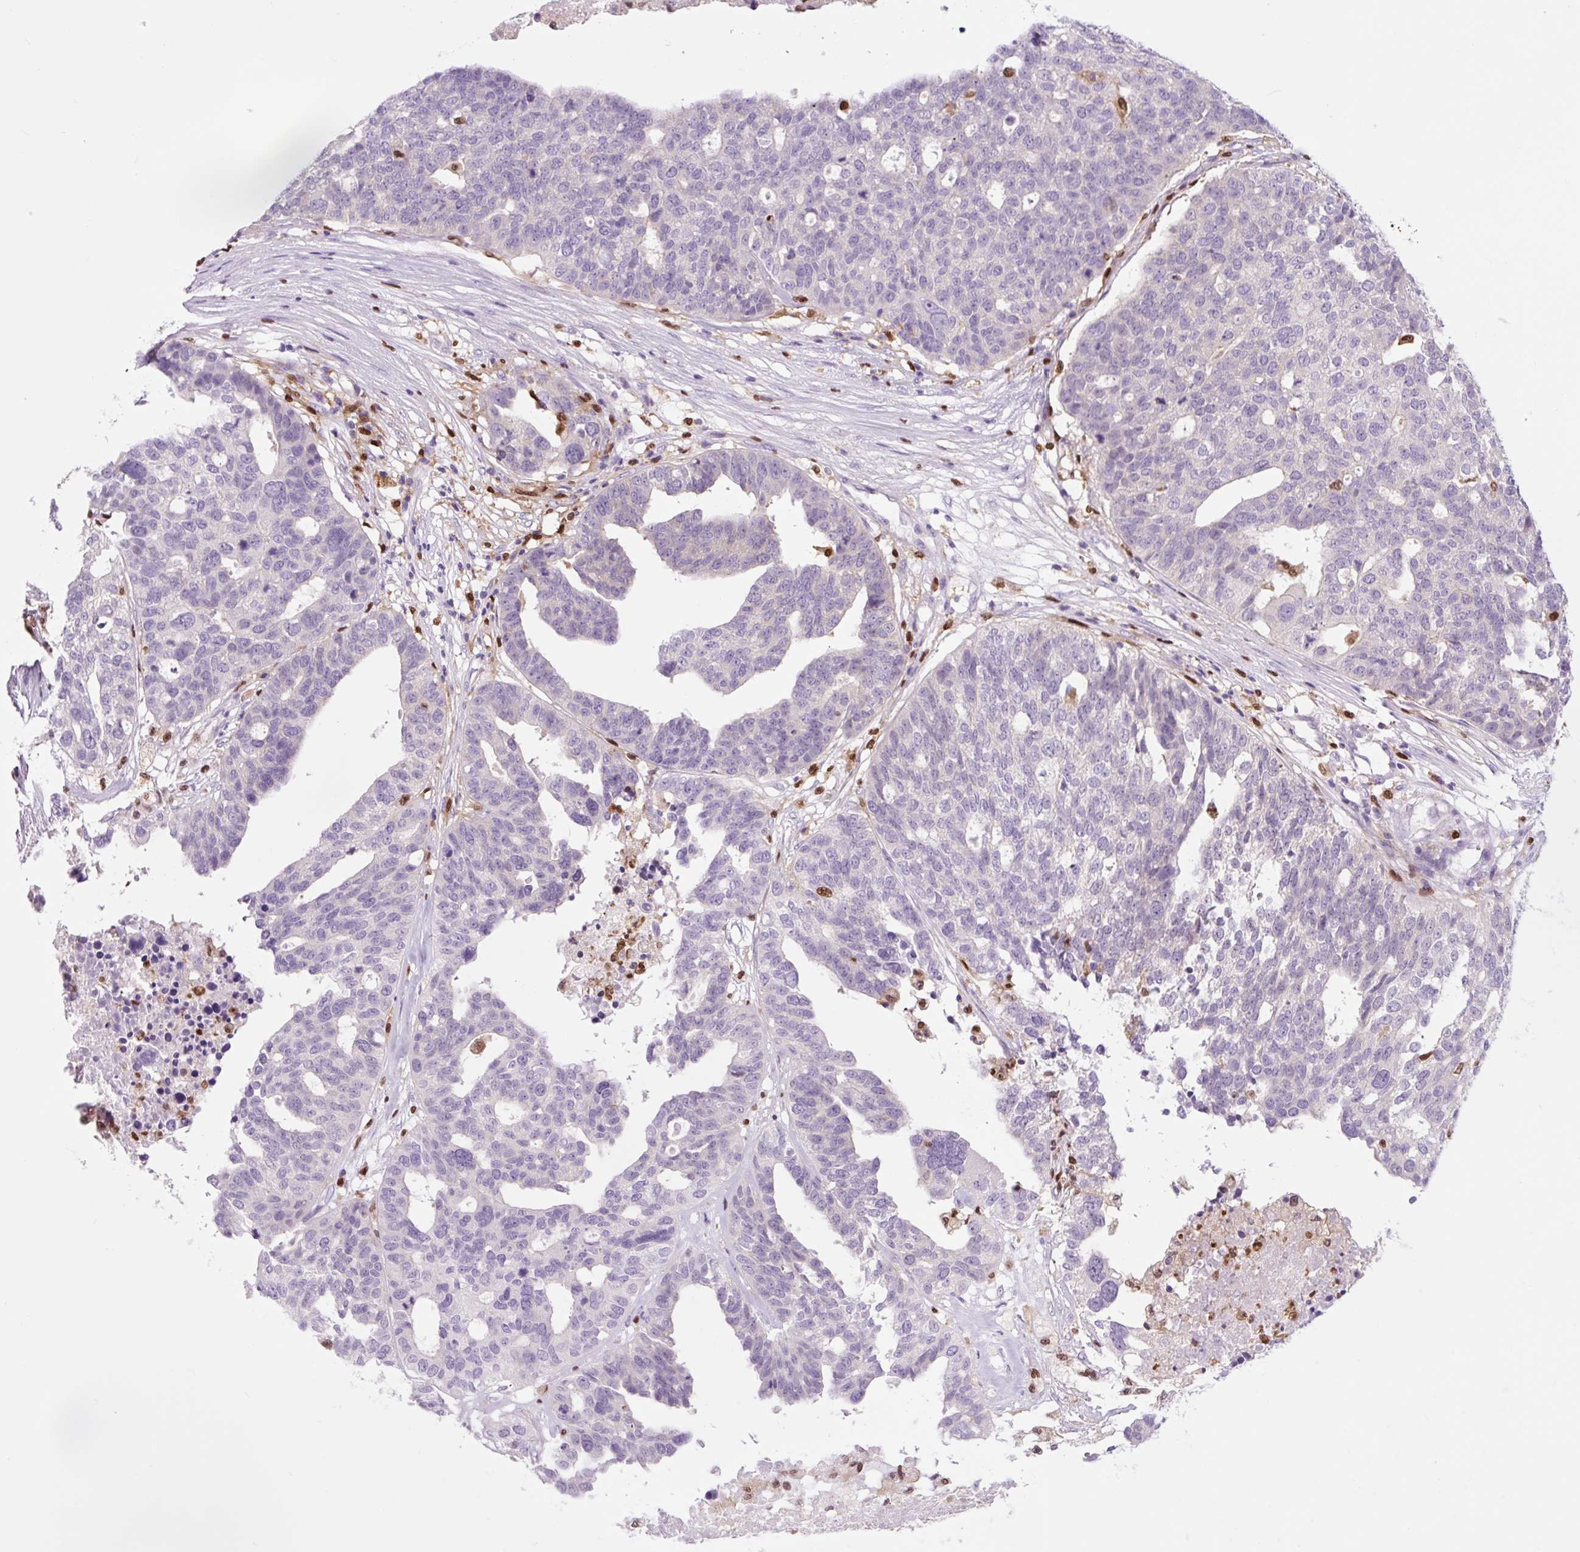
{"staining": {"intensity": "negative", "quantity": "none", "location": "none"}, "tissue": "ovarian cancer", "cell_type": "Tumor cells", "image_type": "cancer", "snomed": [{"axis": "morphology", "description": "Cystadenocarcinoma, serous, NOS"}, {"axis": "topography", "description": "Ovary"}], "caption": "This is an immunohistochemistry (IHC) histopathology image of ovarian cancer. There is no staining in tumor cells.", "gene": "SPI1", "patient": {"sex": "female", "age": 59}}